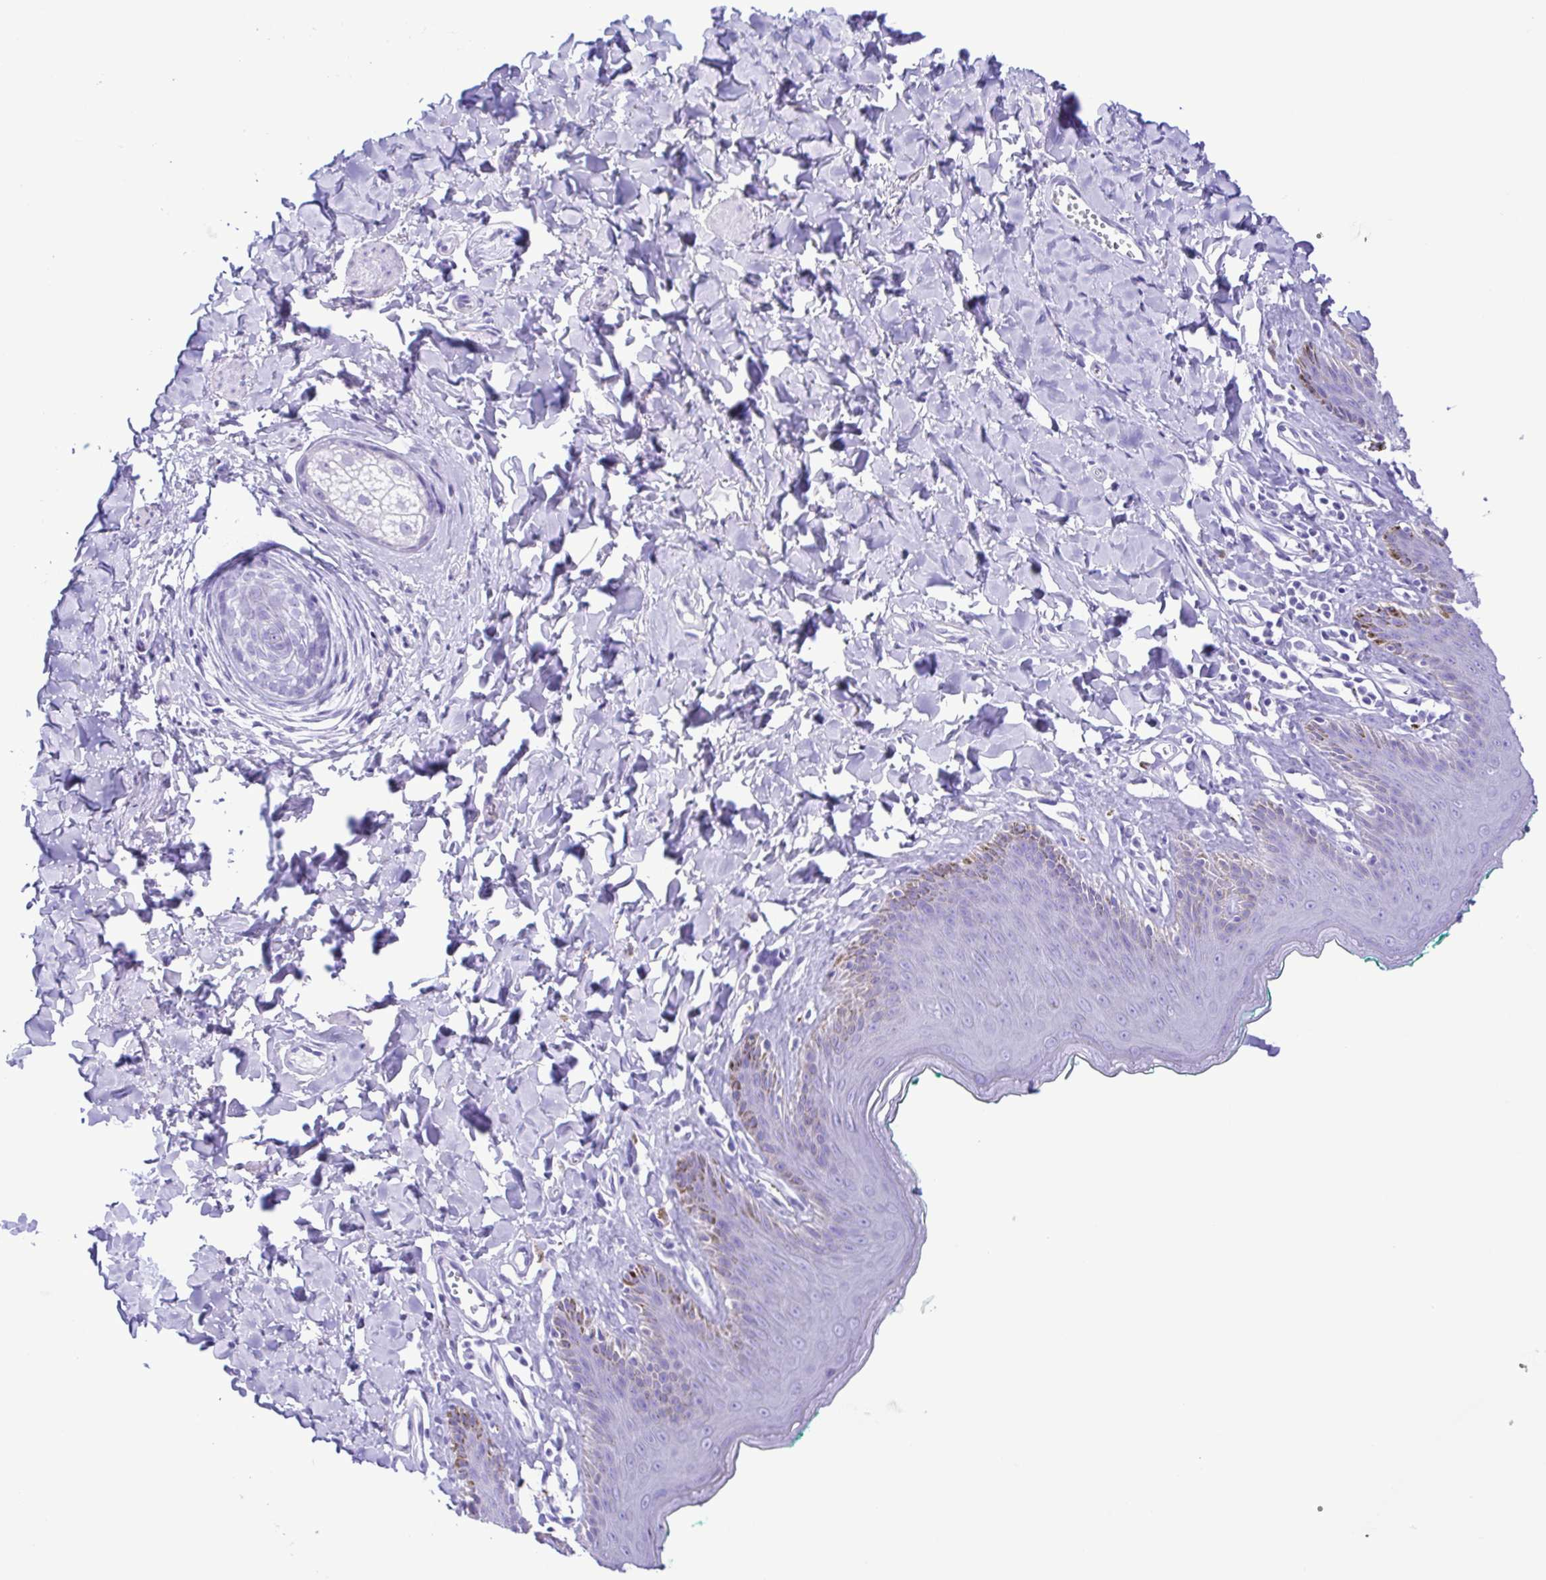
{"staining": {"intensity": "negative", "quantity": "none", "location": "none"}, "tissue": "skin", "cell_type": "Epidermal cells", "image_type": "normal", "snomed": [{"axis": "morphology", "description": "Normal tissue, NOS"}, {"axis": "topography", "description": "Vulva"}, {"axis": "topography", "description": "Peripheral nerve tissue"}], "caption": "IHC of unremarkable skin exhibits no staining in epidermal cells. (Stains: DAB immunohistochemistry (IHC) with hematoxylin counter stain, Microscopy: brightfield microscopy at high magnification).", "gene": "ERP27", "patient": {"sex": "female", "age": 66}}